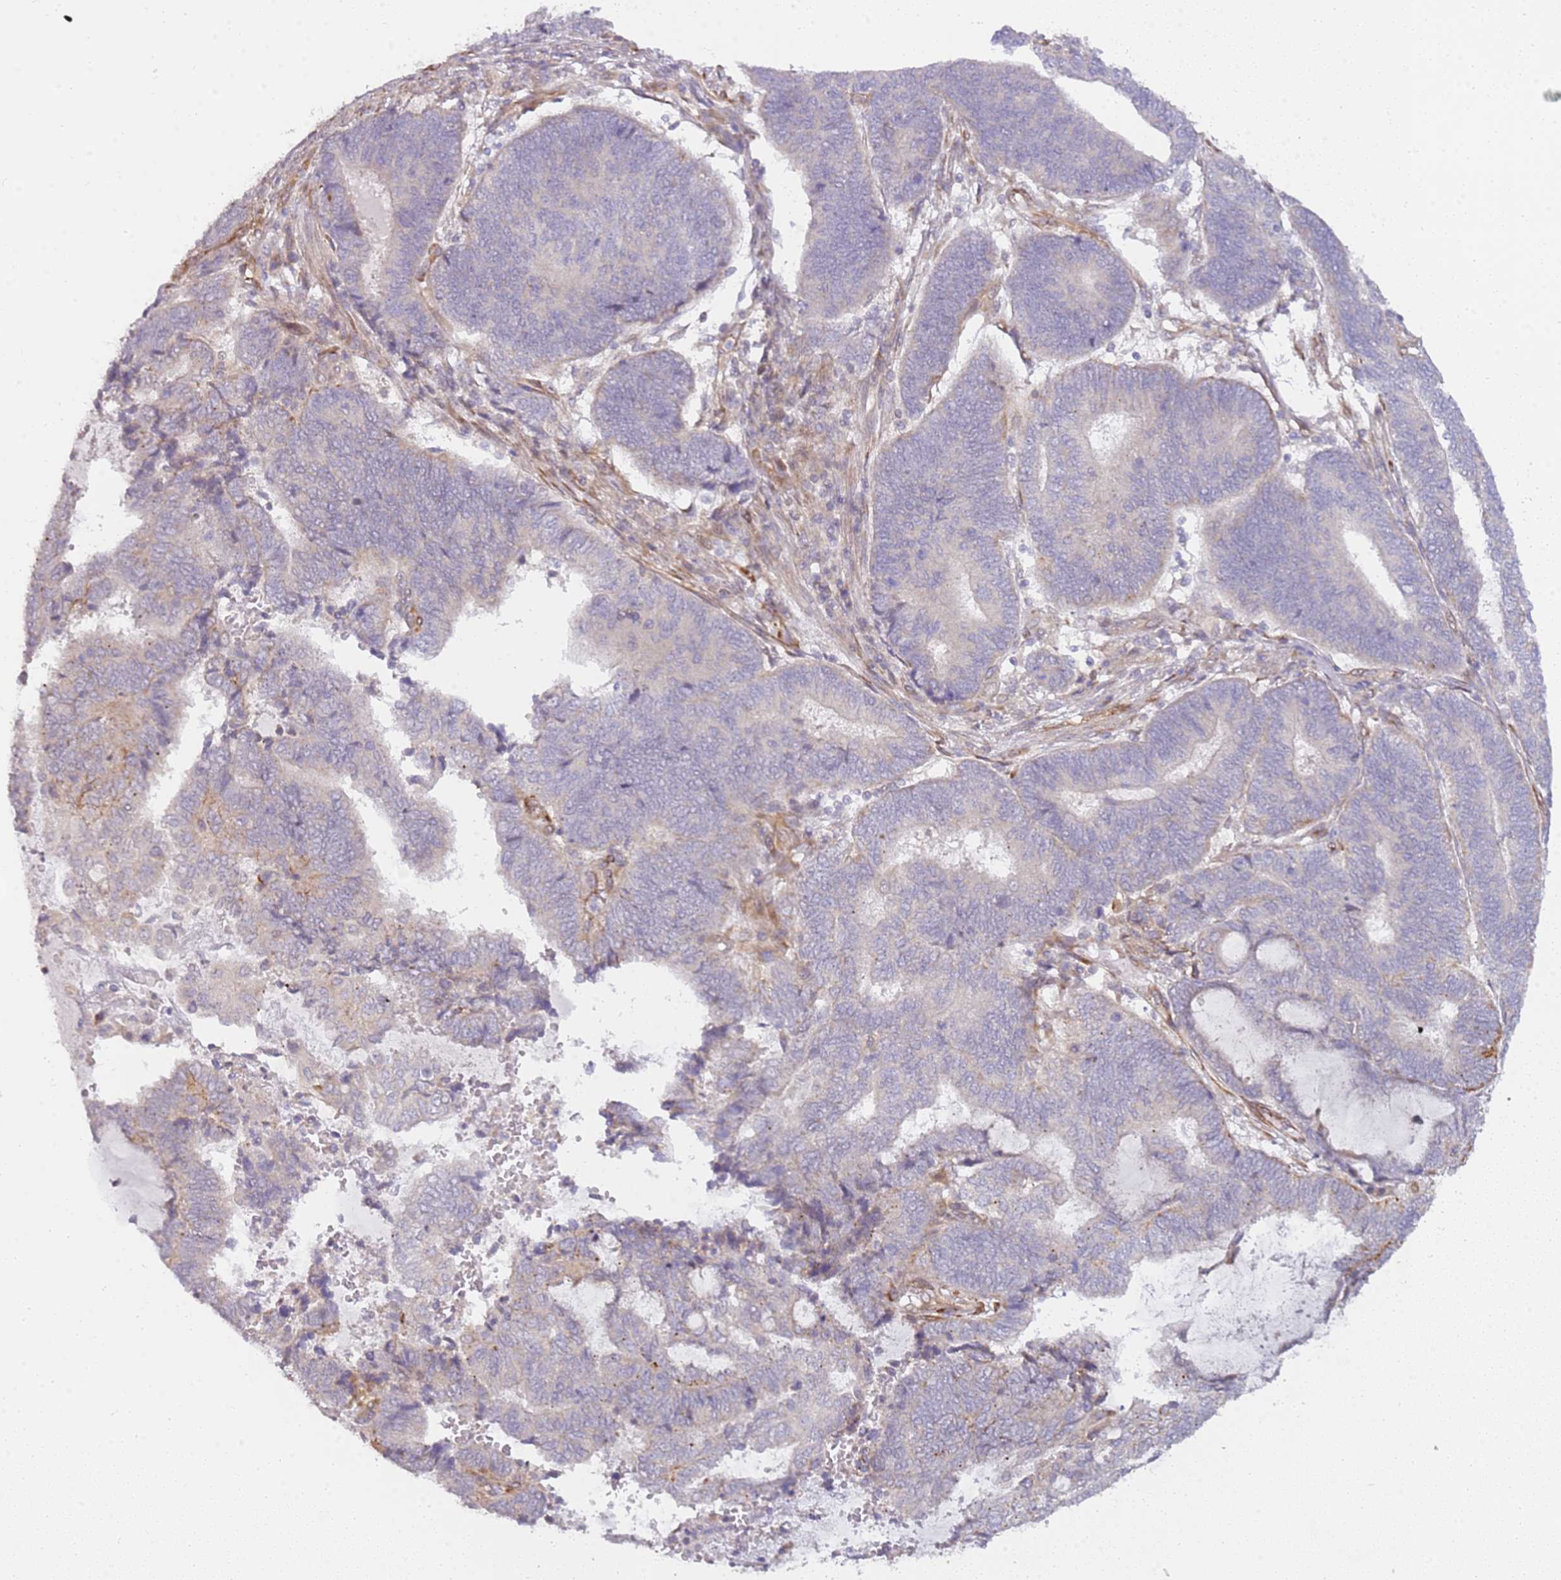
{"staining": {"intensity": "negative", "quantity": "none", "location": "none"}, "tissue": "endometrial cancer", "cell_type": "Tumor cells", "image_type": "cancer", "snomed": [{"axis": "morphology", "description": "Adenocarcinoma, NOS"}, {"axis": "topography", "description": "Uterus"}, {"axis": "topography", "description": "Endometrium"}], "caption": "A high-resolution micrograph shows IHC staining of endometrial adenocarcinoma, which reveals no significant expression in tumor cells. The staining is performed using DAB brown chromogen with nuclei counter-stained in using hematoxylin.", "gene": "GRAP", "patient": {"sex": "female", "age": 70}}